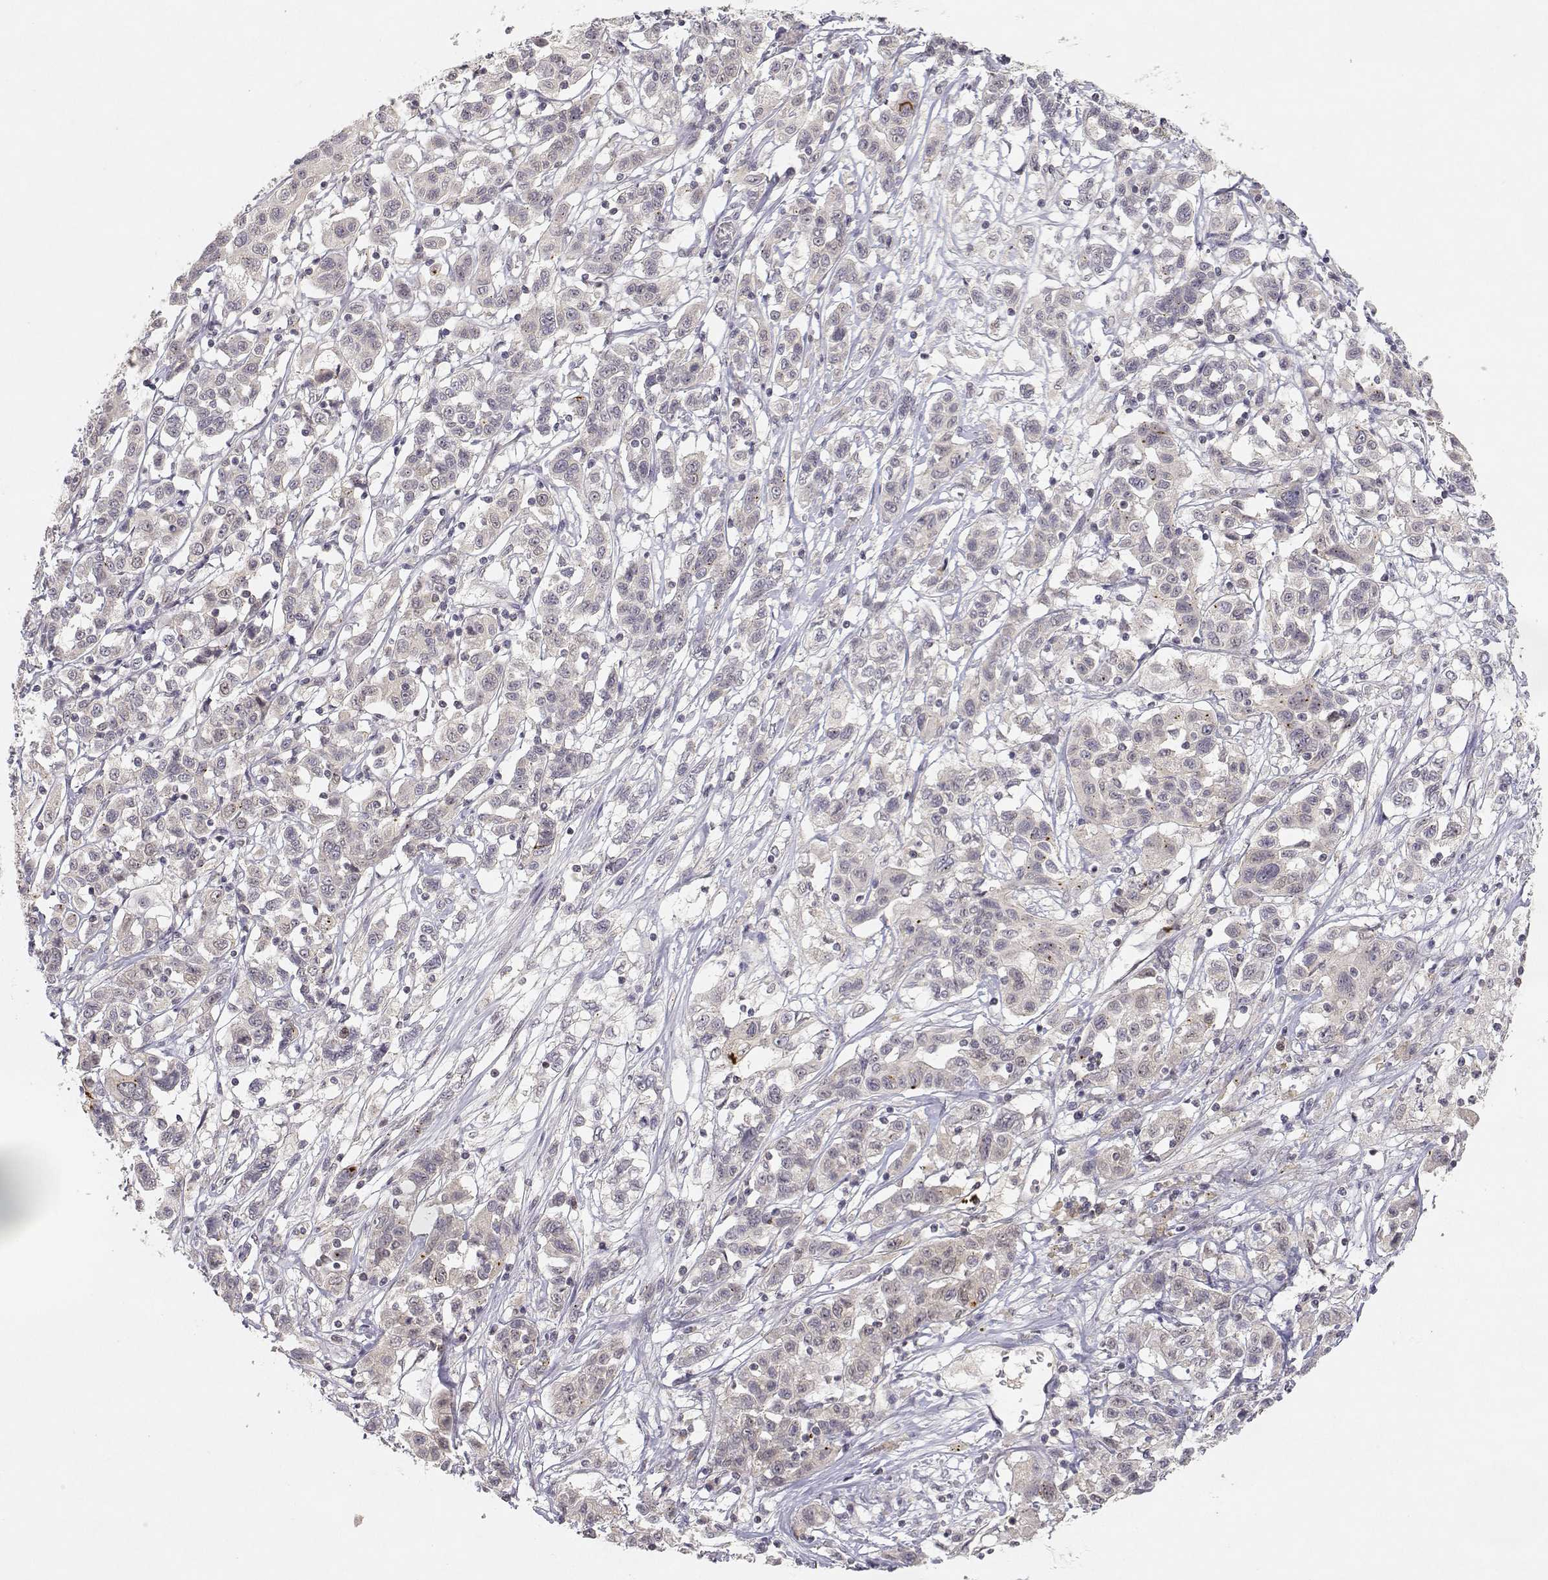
{"staining": {"intensity": "negative", "quantity": "none", "location": "none"}, "tissue": "liver cancer", "cell_type": "Tumor cells", "image_type": "cancer", "snomed": [{"axis": "morphology", "description": "Adenocarcinoma, NOS"}, {"axis": "morphology", "description": "Cholangiocarcinoma"}, {"axis": "topography", "description": "Liver"}], "caption": "An image of human cholangiocarcinoma (liver) is negative for staining in tumor cells.", "gene": "RAD51", "patient": {"sex": "male", "age": 64}}